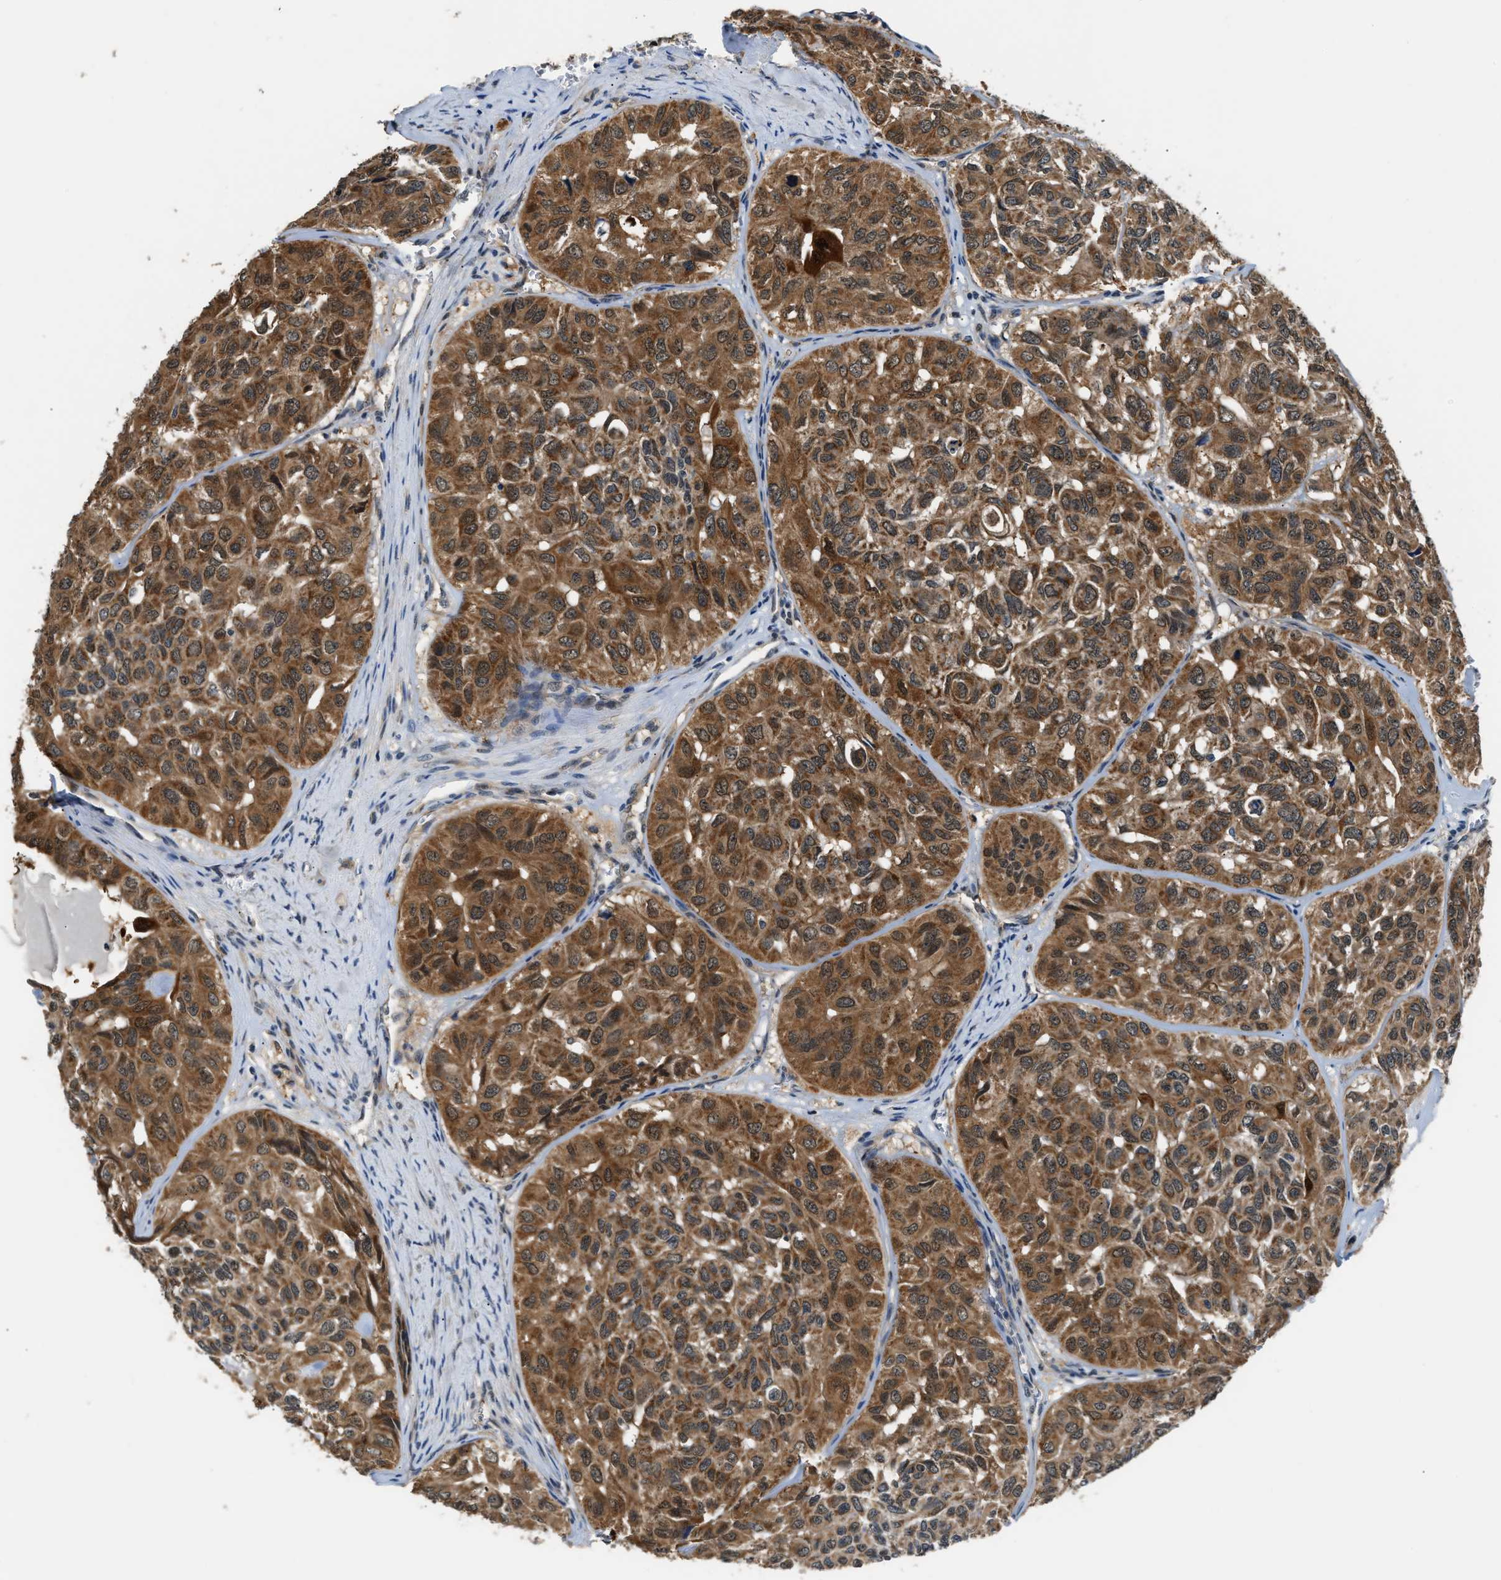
{"staining": {"intensity": "moderate", "quantity": ">75%", "location": "cytoplasmic/membranous"}, "tissue": "head and neck cancer", "cell_type": "Tumor cells", "image_type": "cancer", "snomed": [{"axis": "morphology", "description": "Adenocarcinoma, NOS"}, {"axis": "topography", "description": "Salivary gland, NOS"}, {"axis": "topography", "description": "Head-Neck"}], "caption": "This histopathology image shows immunohistochemistry staining of head and neck cancer, with medium moderate cytoplasmic/membranous expression in about >75% of tumor cells.", "gene": "PPA1", "patient": {"sex": "female", "age": 76}}